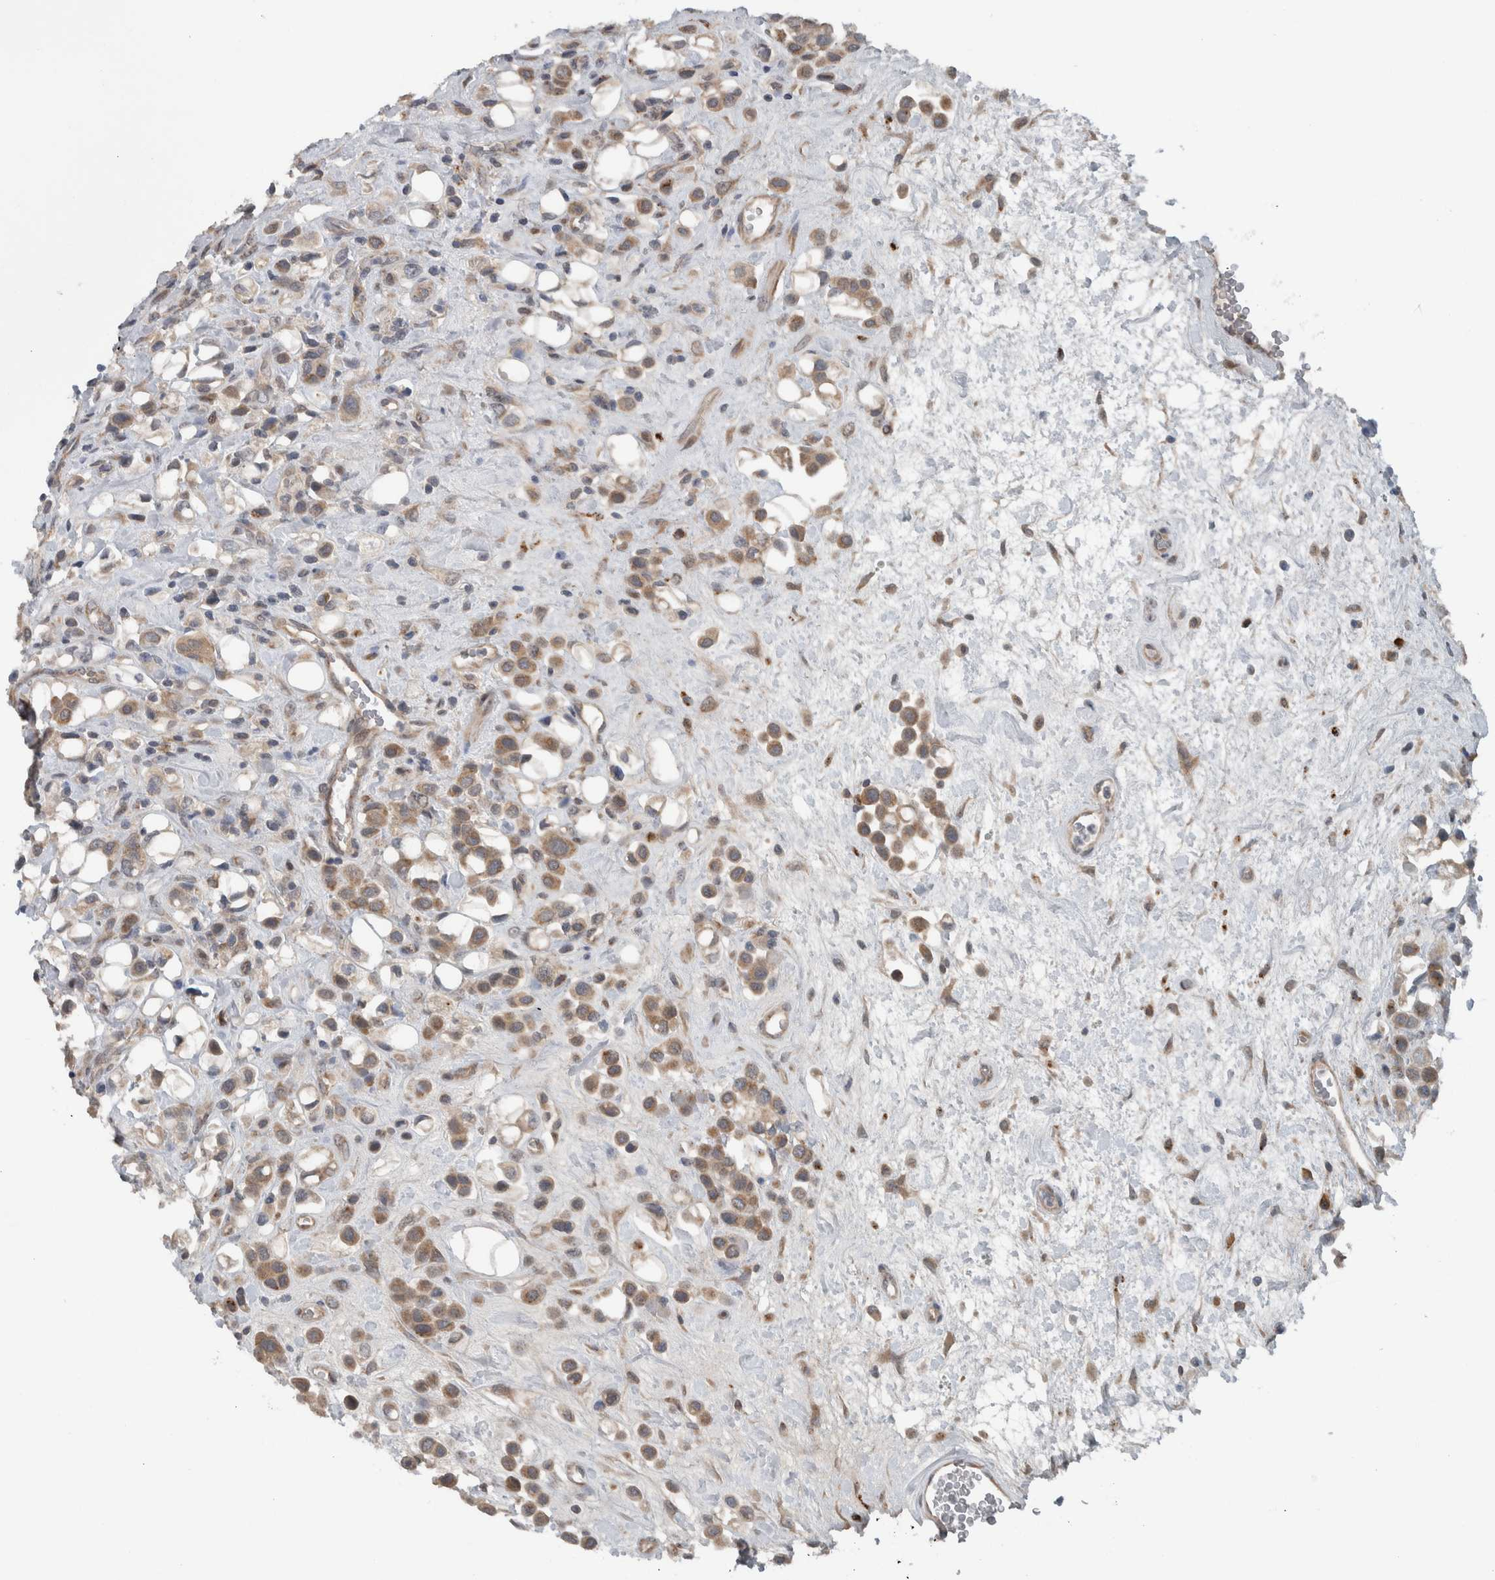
{"staining": {"intensity": "moderate", "quantity": ">75%", "location": "cytoplasmic/membranous"}, "tissue": "urothelial cancer", "cell_type": "Tumor cells", "image_type": "cancer", "snomed": [{"axis": "morphology", "description": "Urothelial carcinoma, High grade"}, {"axis": "topography", "description": "Urinary bladder"}], "caption": "Moderate cytoplasmic/membranous protein positivity is seen in approximately >75% of tumor cells in urothelial cancer. (IHC, brightfield microscopy, high magnification).", "gene": "GBA2", "patient": {"sex": "male", "age": 50}}